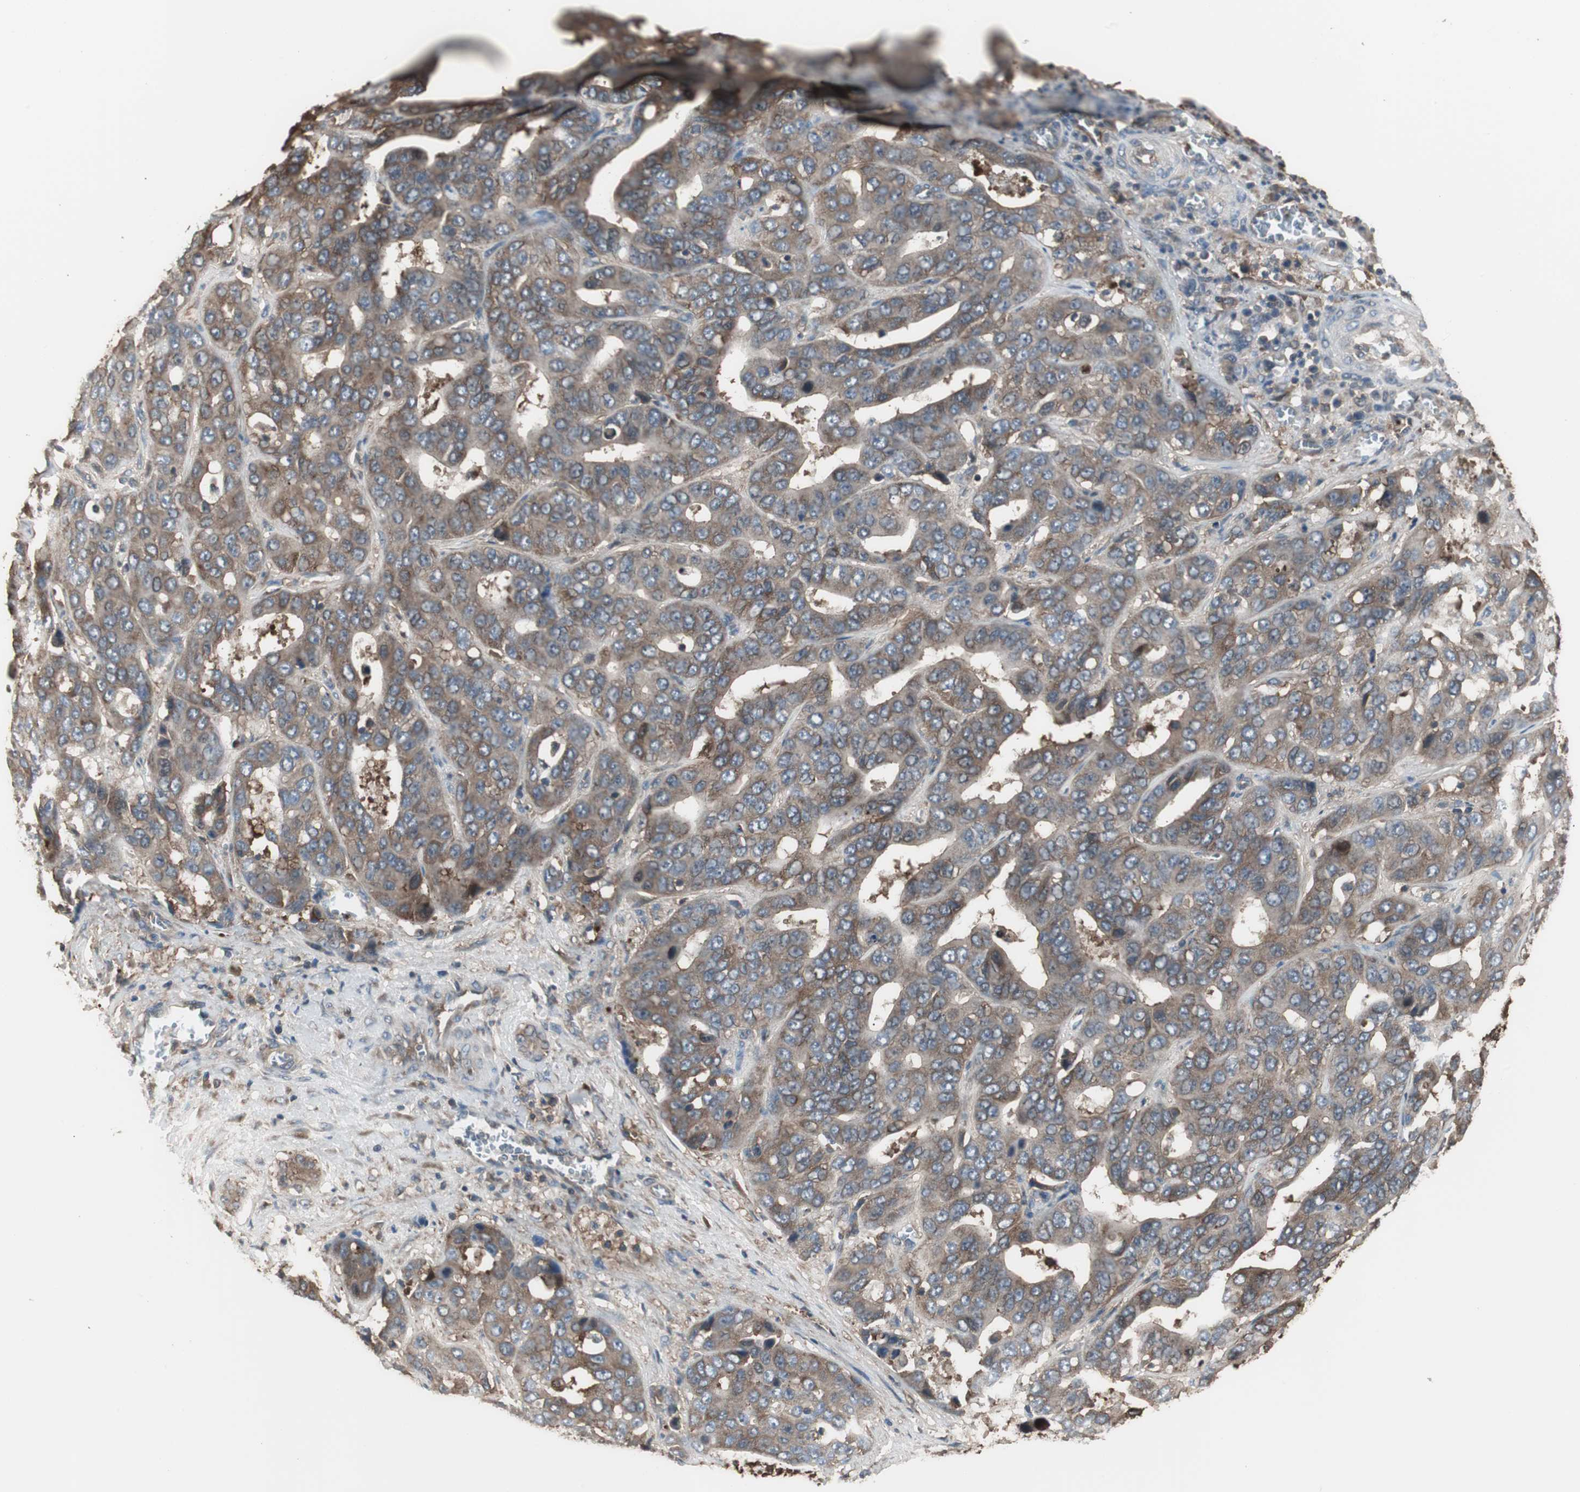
{"staining": {"intensity": "moderate", "quantity": "25%-75%", "location": "cytoplasmic/membranous"}, "tissue": "liver cancer", "cell_type": "Tumor cells", "image_type": "cancer", "snomed": [{"axis": "morphology", "description": "Cholangiocarcinoma"}, {"axis": "topography", "description": "Liver"}], "caption": "Liver cholangiocarcinoma stained with a brown dye reveals moderate cytoplasmic/membranous positive staining in approximately 25%-75% of tumor cells.", "gene": "CAPNS1", "patient": {"sex": "female", "age": 52}}